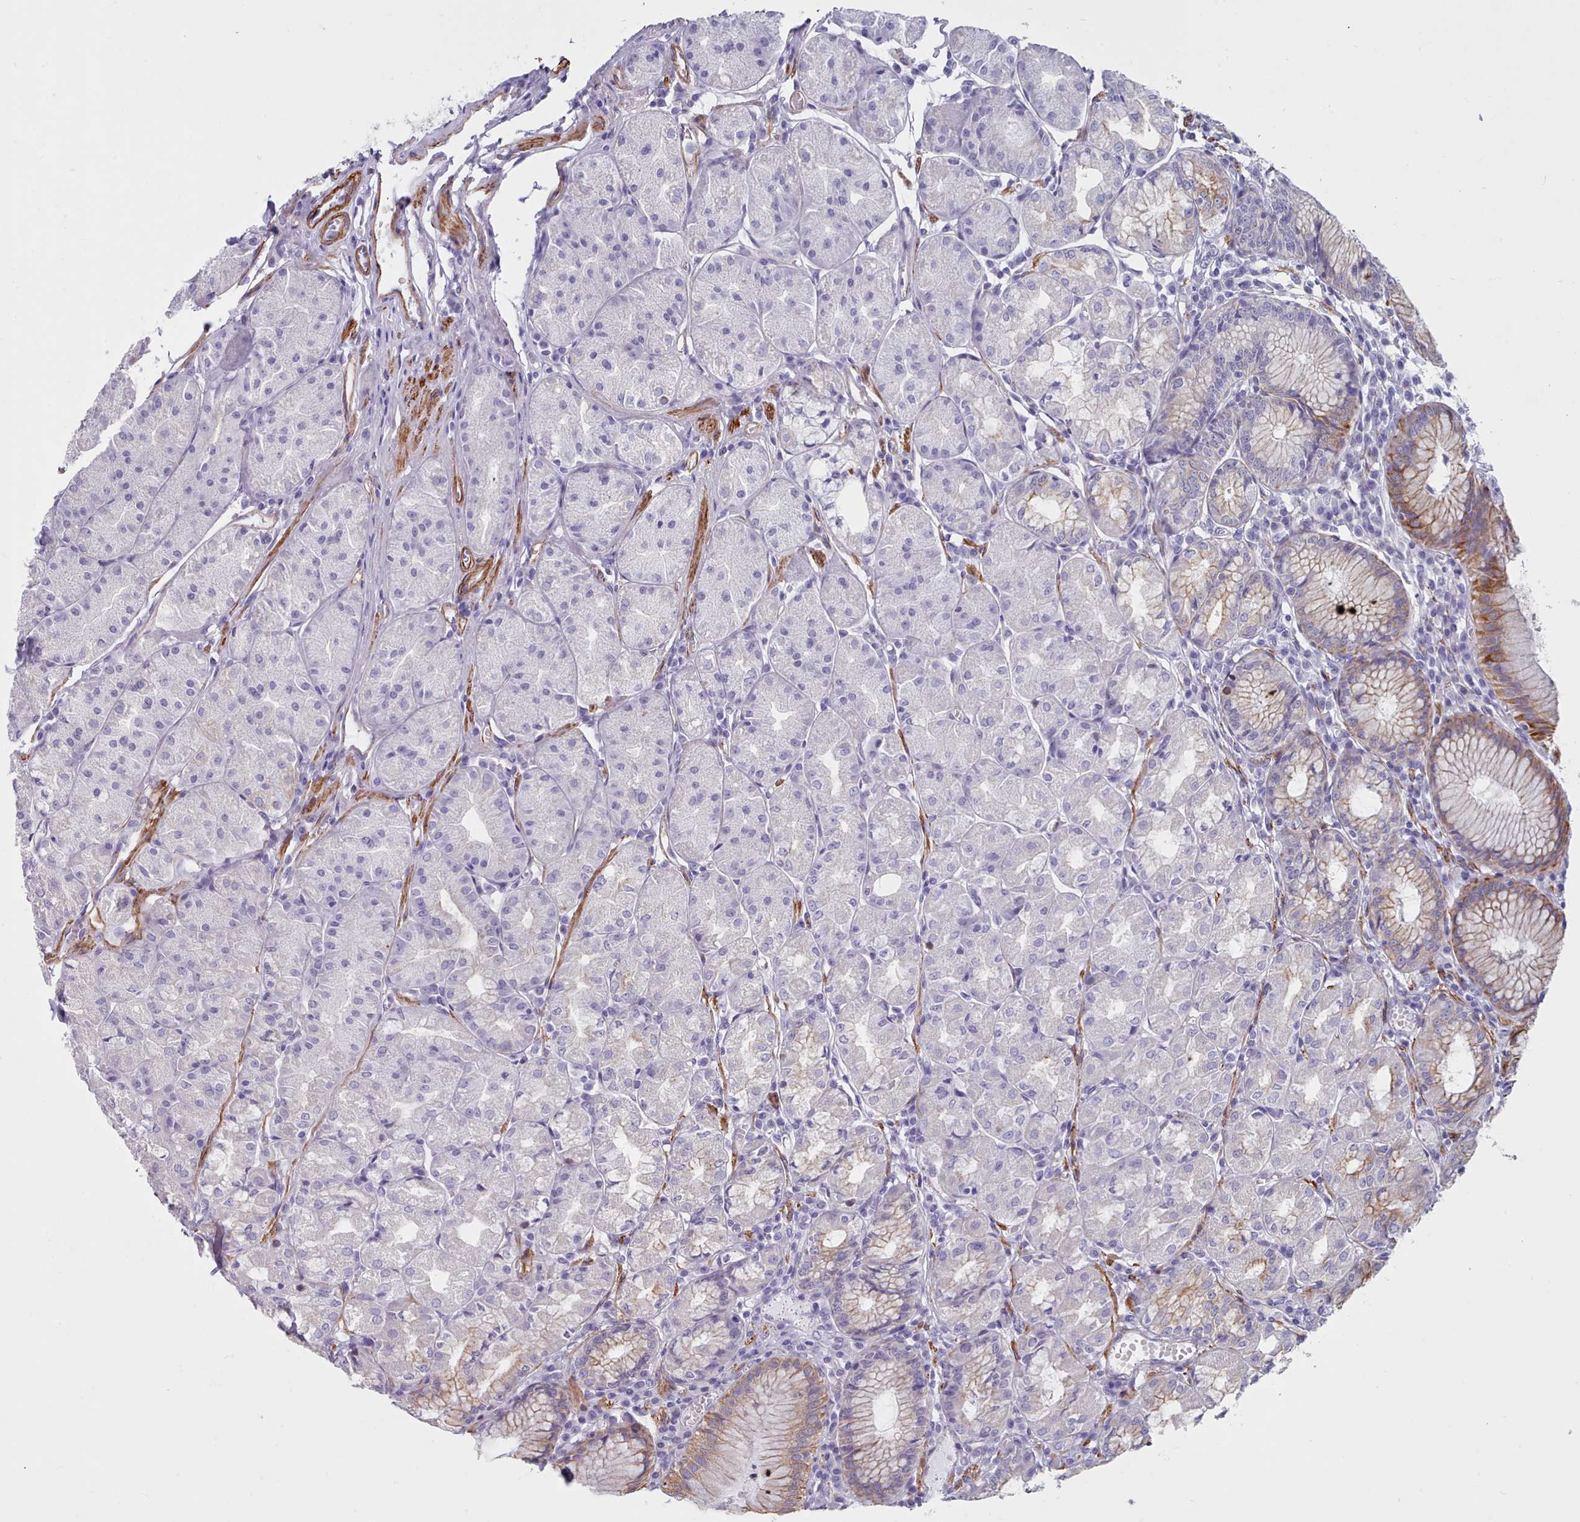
{"staining": {"intensity": "negative", "quantity": "none", "location": "none"}, "tissue": "stomach", "cell_type": "Glandular cells", "image_type": "normal", "snomed": [{"axis": "morphology", "description": "Normal tissue, NOS"}, {"axis": "topography", "description": "Stomach"}], "caption": "IHC image of benign stomach: stomach stained with DAB exhibits no significant protein positivity in glandular cells. The staining is performed using DAB brown chromogen with nuclei counter-stained in using hematoxylin.", "gene": "FPGS", "patient": {"sex": "male", "age": 55}}